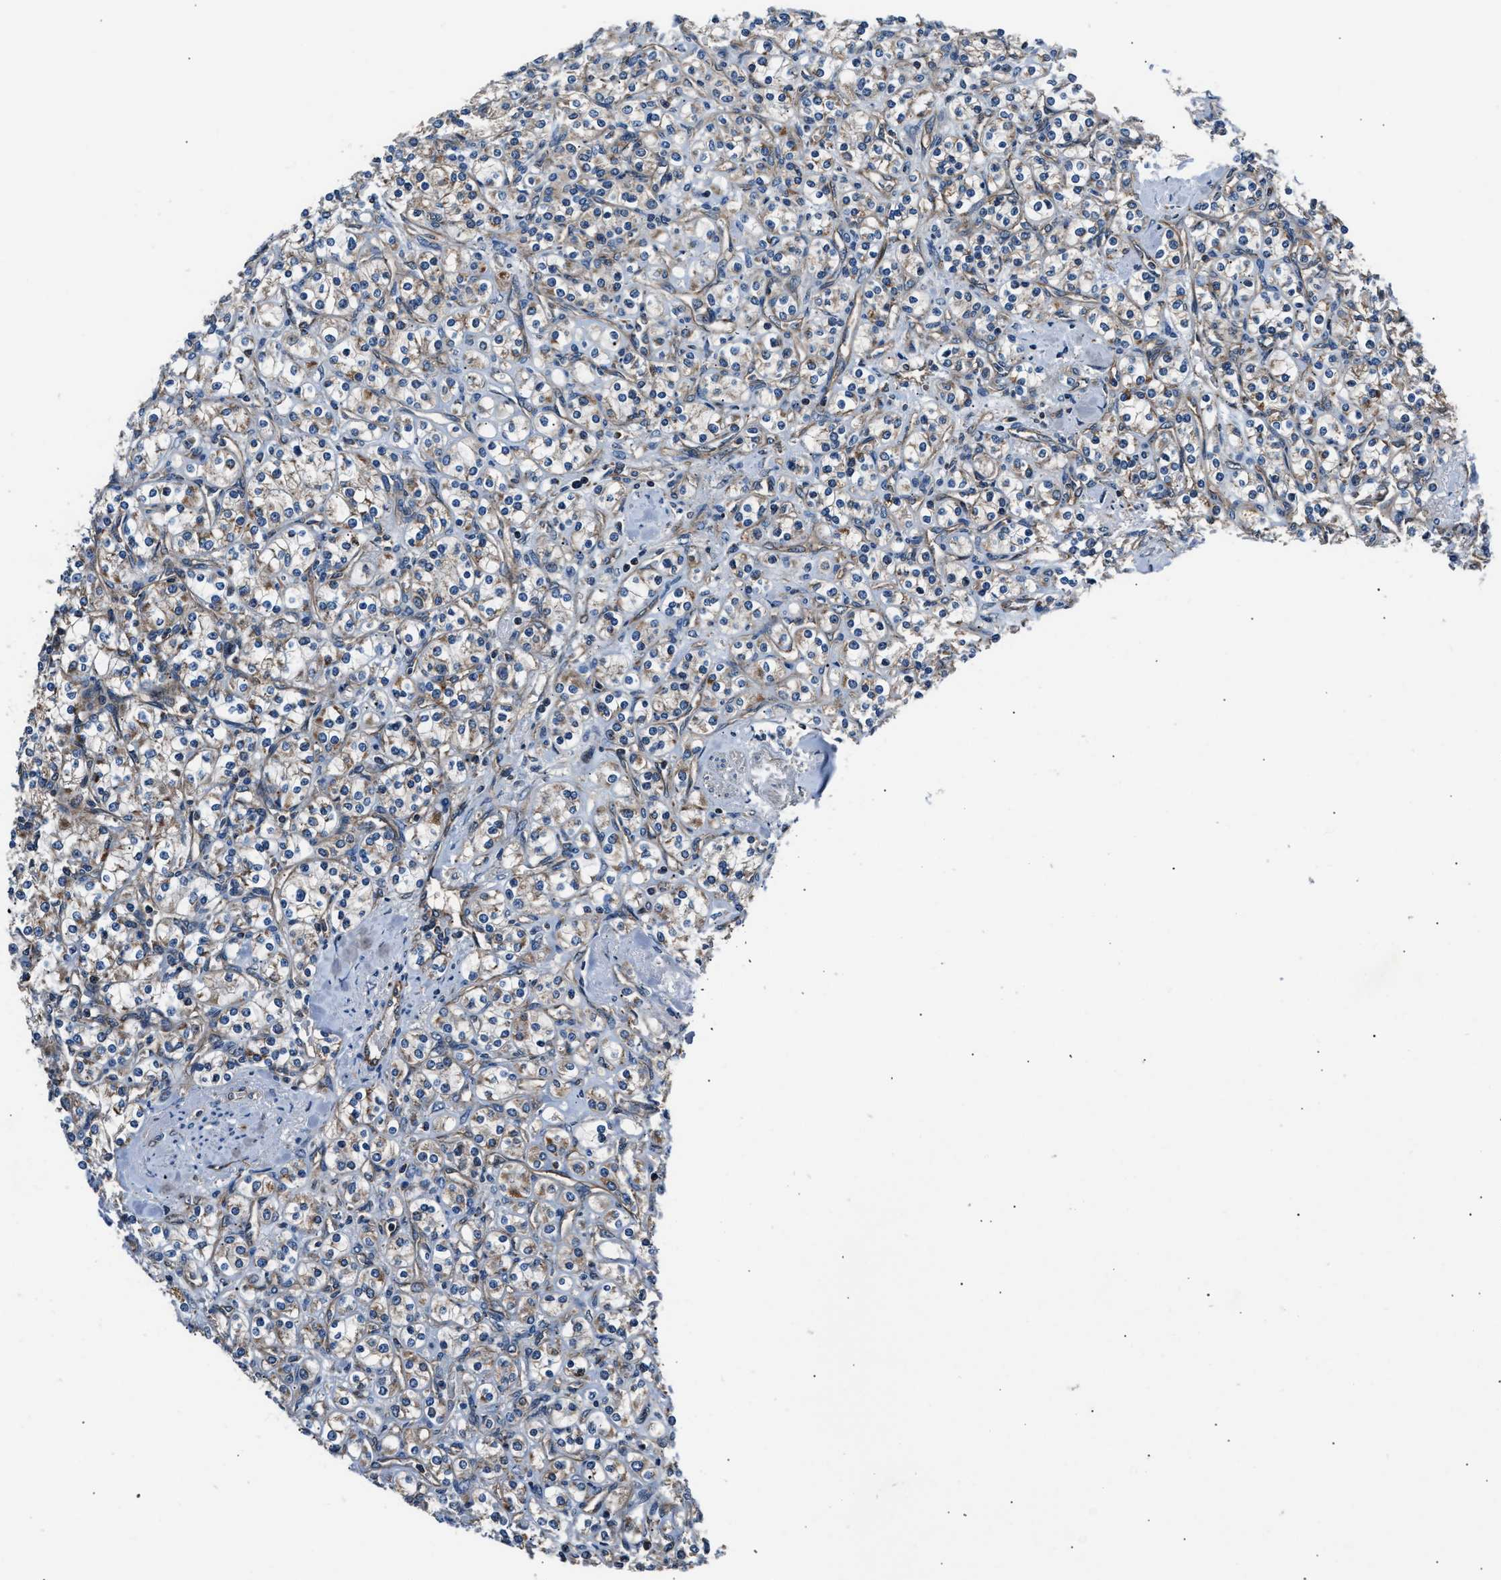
{"staining": {"intensity": "weak", "quantity": "25%-75%", "location": "cytoplasmic/membranous"}, "tissue": "renal cancer", "cell_type": "Tumor cells", "image_type": "cancer", "snomed": [{"axis": "morphology", "description": "Adenocarcinoma, NOS"}, {"axis": "topography", "description": "Kidney"}], "caption": "Weak cytoplasmic/membranous positivity is identified in approximately 25%-75% of tumor cells in renal adenocarcinoma. (IHC, brightfield microscopy, high magnification).", "gene": "GGCT", "patient": {"sex": "male", "age": 77}}